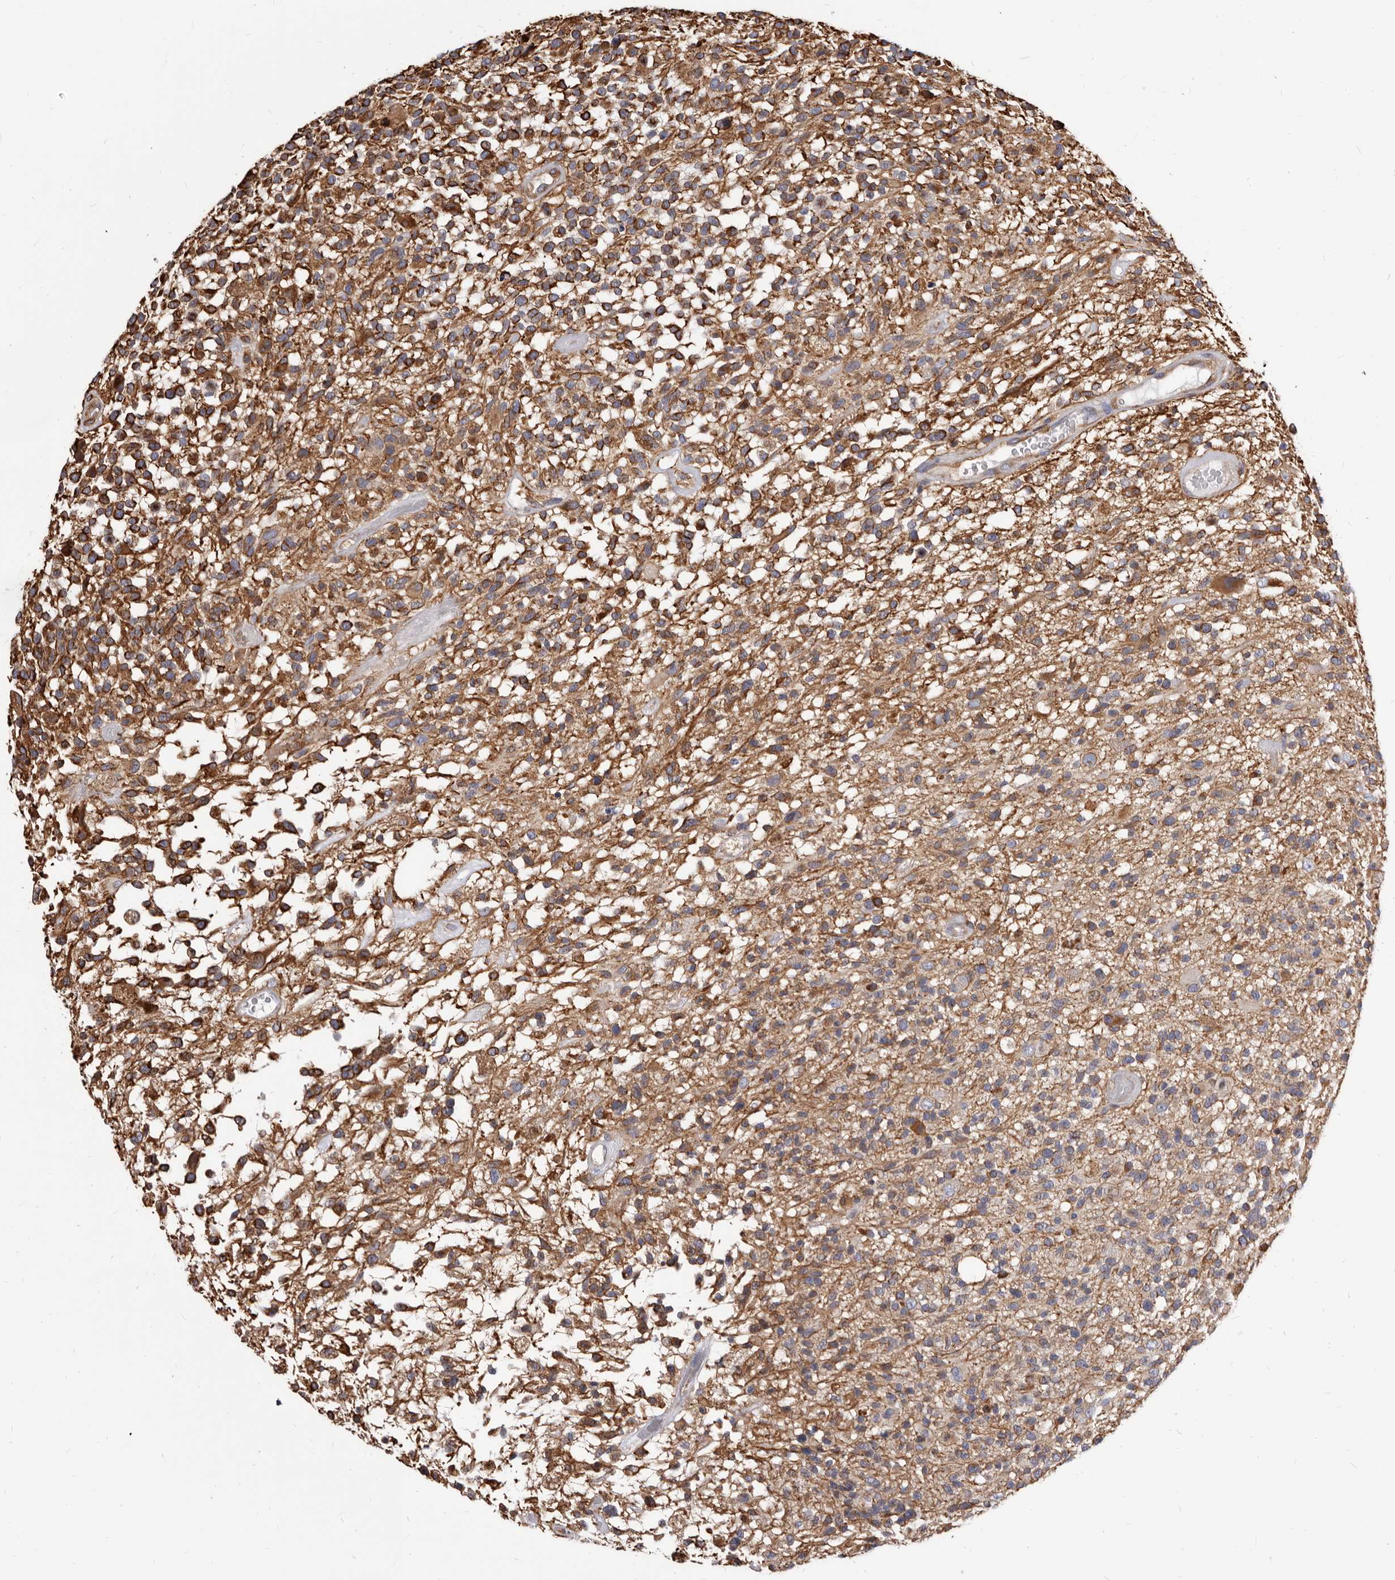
{"staining": {"intensity": "moderate", "quantity": ">75%", "location": "cytoplasmic/membranous"}, "tissue": "glioma", "cell_type": "Tumor cells", "image_type": "cancer", "snomed": [{"axis": "morphology", "description": "Glioma, malignant, High grade"}, {"axis": "morphology", "description": "Glioblastoma, NOS"}, {"axis": "topography", "description": "Brain"}], "caption": "DAB immunohistochemical staining of glioma reveals moderate cytoplasmic/membranous protein positivity in approximately >75% of tumor cells. (Brightfield microscopy of DAB IHC at high magnification).", "gene": "NIBAN1", "patient": {"sex": "male", "age": 60}}